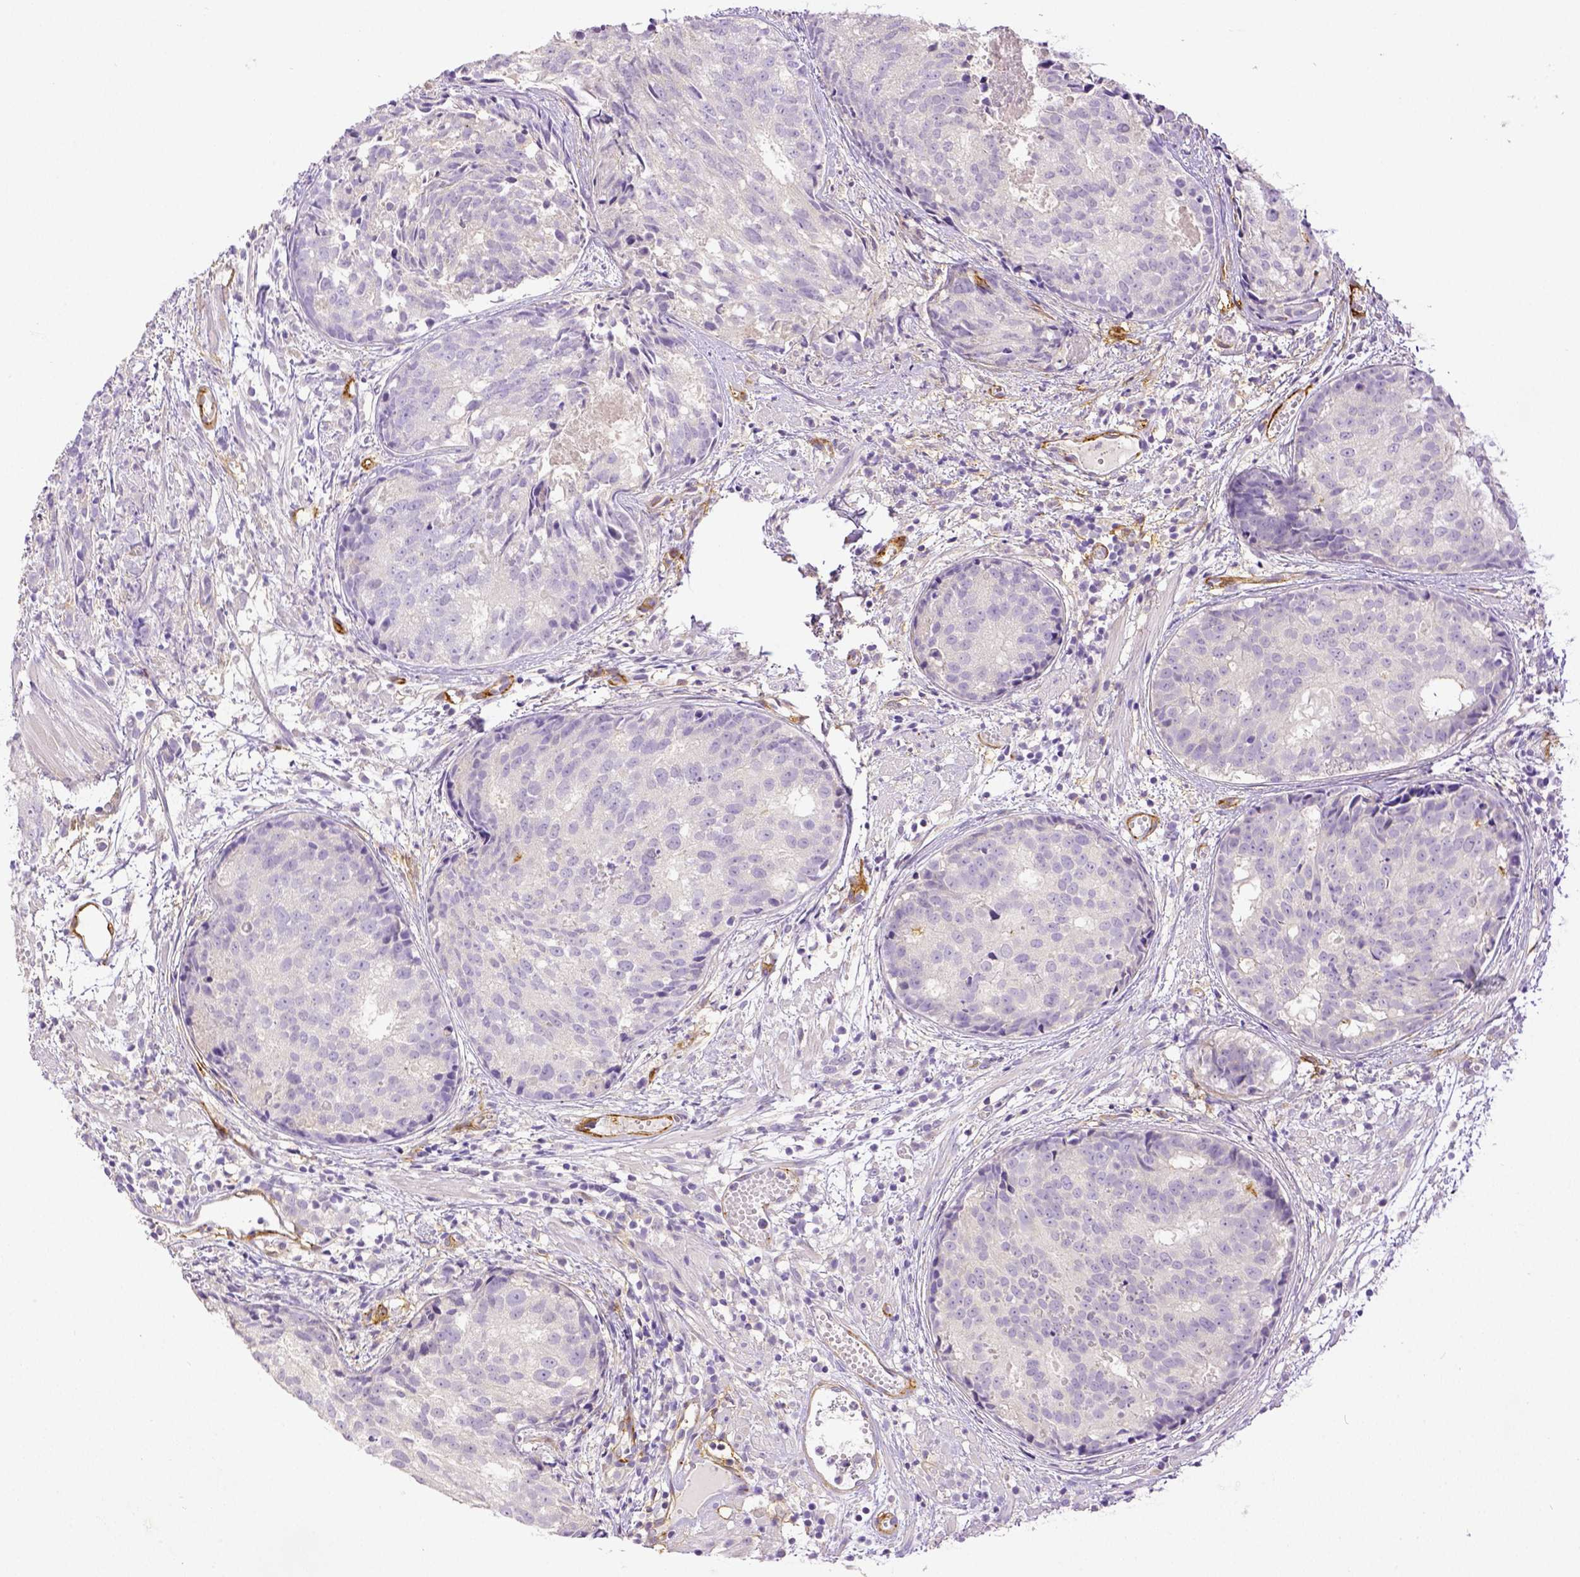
{"staining": {"intensity": "negative", "quantity": "none", "location": "none"}, "tissue": "prostate cancer", "cell_type": "Tumor cells", "image_type": "cancer", "snomed": [{"axis": "morphology", "description": "Adenocarcinoma, High grade"}, {"axis": "topography", "description": "Prostate"}], "caption": "Micrograph shows no significant protein staining in tumor cells of prostate cancer (adenocarcinoma (high-grade)).", "gene": "THY1", "patient": {"sex": "male", "age": 58}}